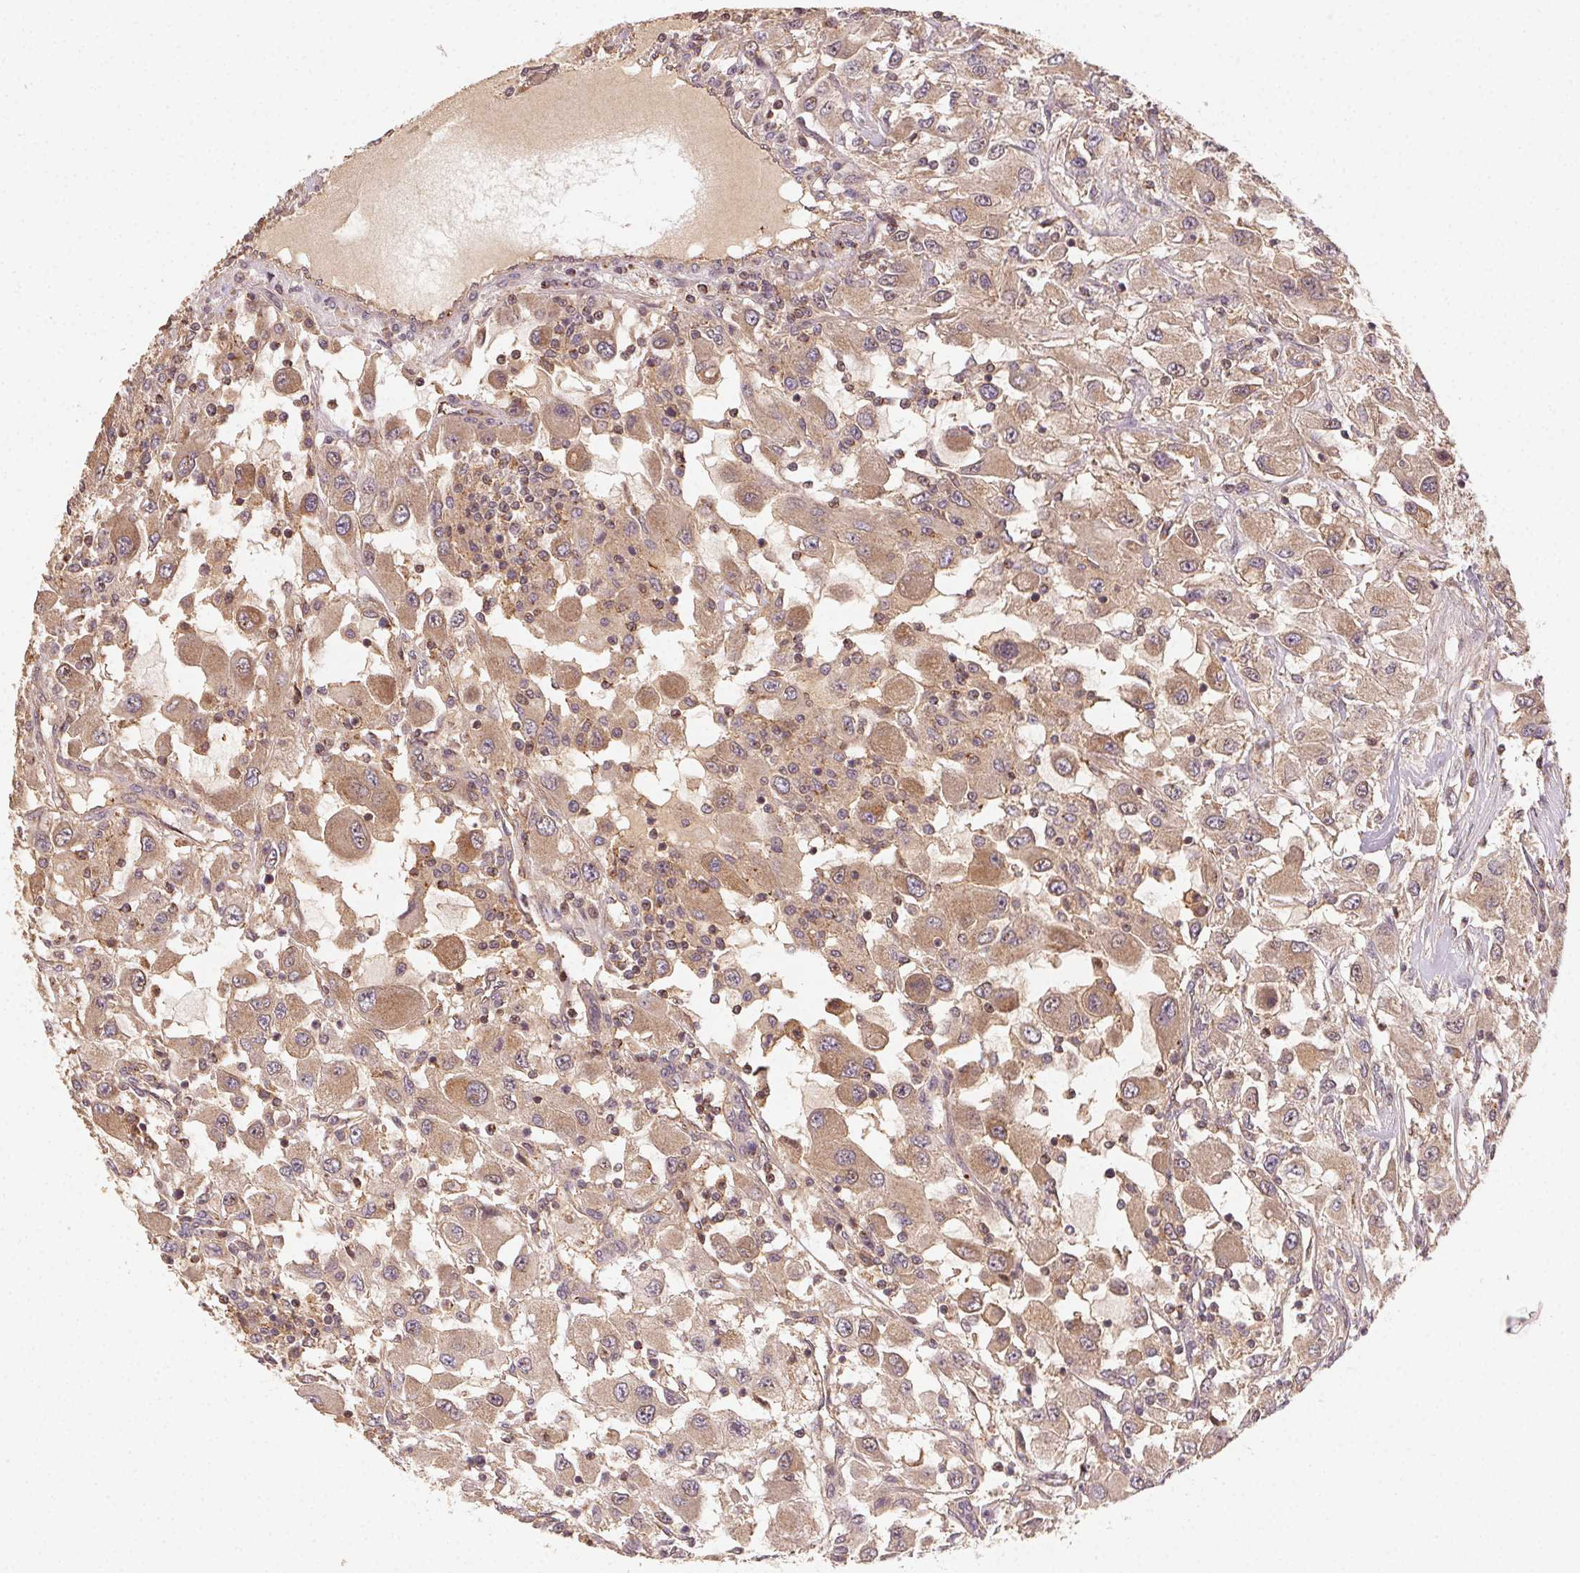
{"staining": {"intensity": "moderate", "quantity": ">75%", "location": "cytoplasmic/membranous"}, "tissue": "renal cancer", "cell_type": "Tumor cells", "image_type": "cancer", "snomed": [{"axis": "morphology", "description": "Adenocarcinoma, NOS"}, {"axis": "topography", "description": "Kidney"}], "caption": "The image reveals a brown stain indicating the presence of a protein in the cytoplasmic/membranous of tumor cells in renal cancer (adenocarcinoma). (DAB (3,3'-diaminobenzidine) = brown stain, brightfield microscopy at high magnification).", "gene": "RALA", "patient": {"sex": "female", "age": 67}}